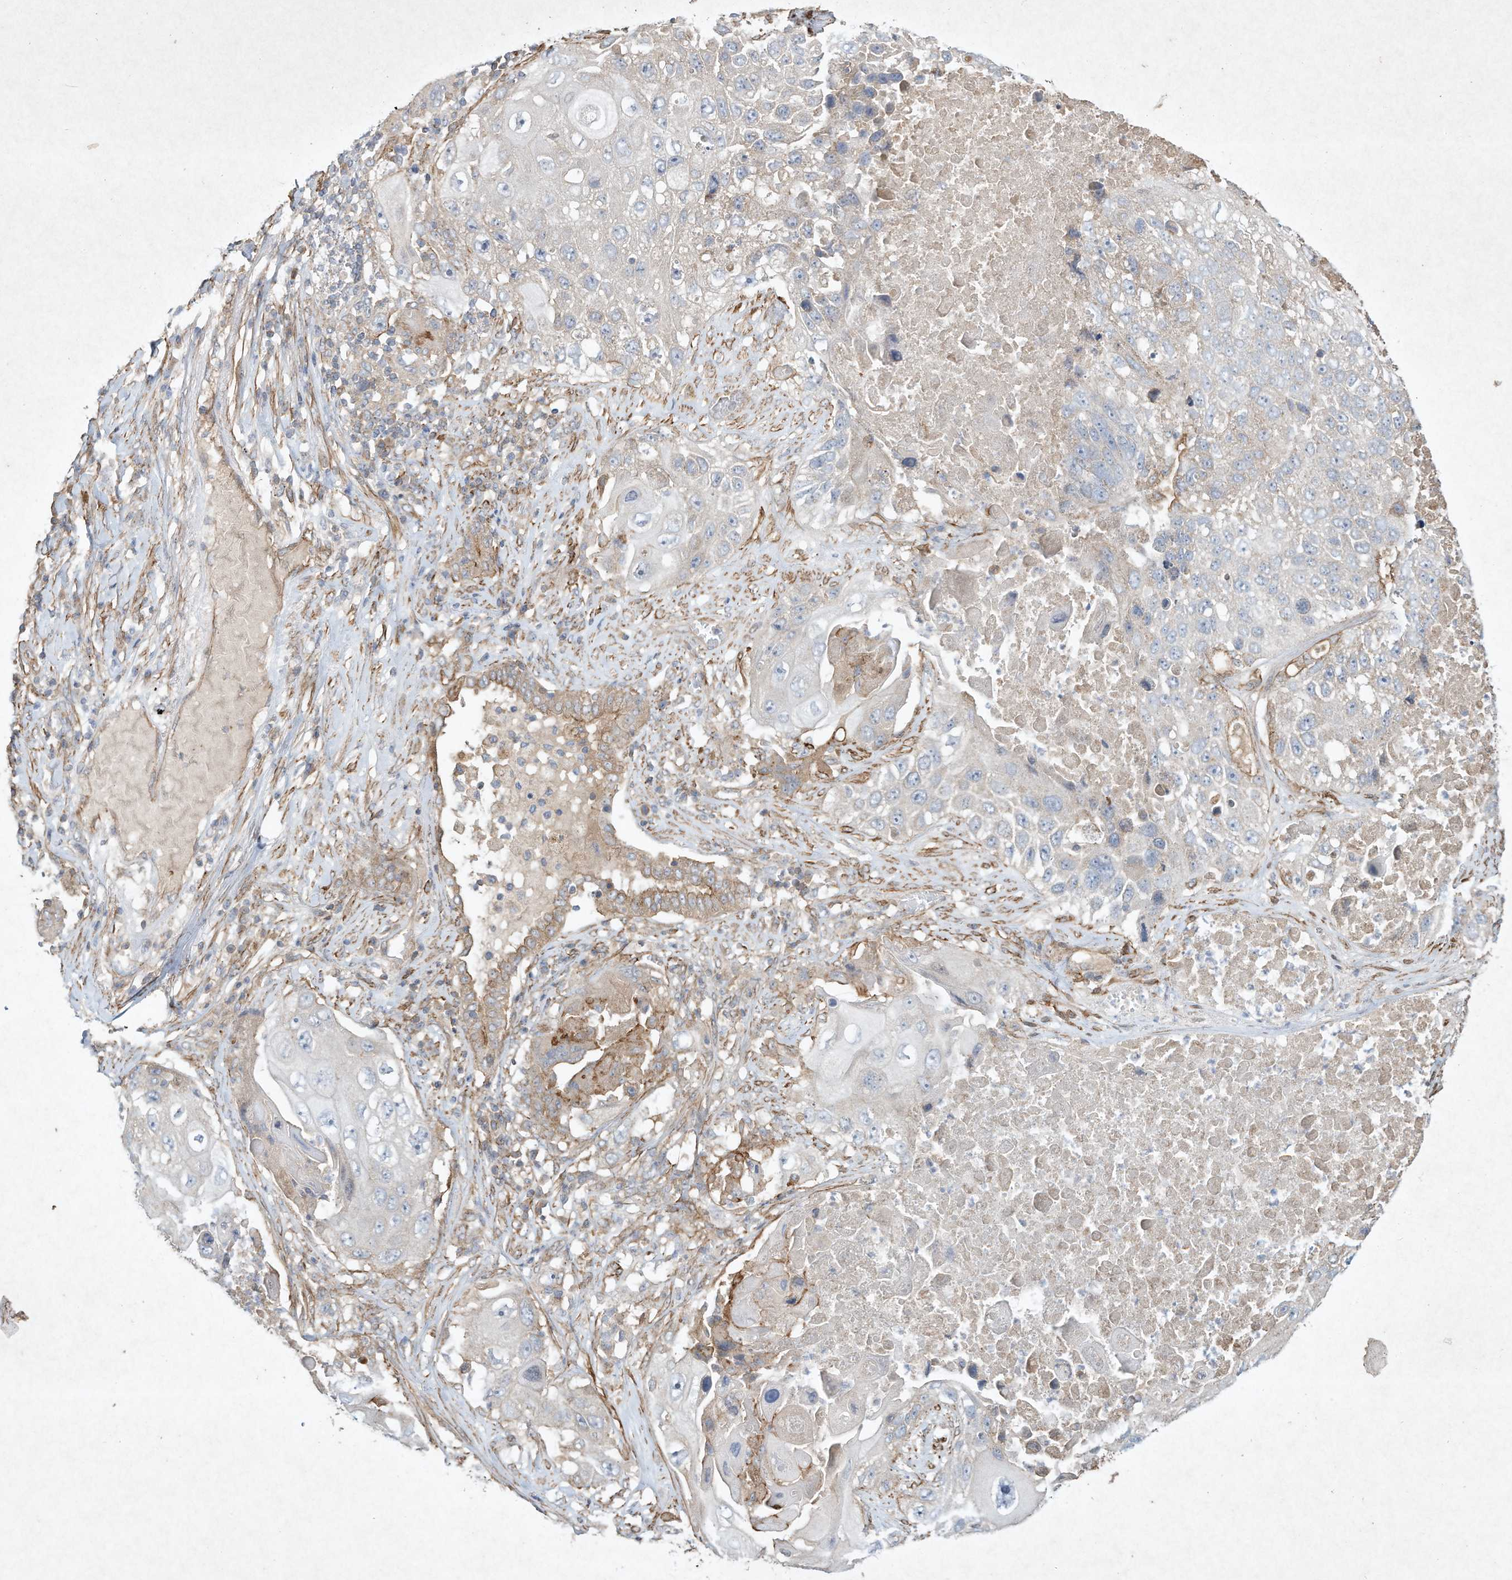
{"staining": {"intensity": "negative", "quantity": "none", "location": "none"}, "tissue": "lung cancer", "cell_type": "Tumor cells", "image_type": "cancer", "snomed": [{"axis": "morphology", "description": "Squamous cell carcinoma, NOS"}, {"axis": "topography", "description": "Lung"}], "caption": "This photomicrograph is of lung squamous cell carcinoma stained with immunohistochemistry to label a protein in brown with the nuclei are counter-stained blue. There is no staining in tumor cells.", "gene": "HTR5A", "patient": {"sex": "male", "age": 61}}